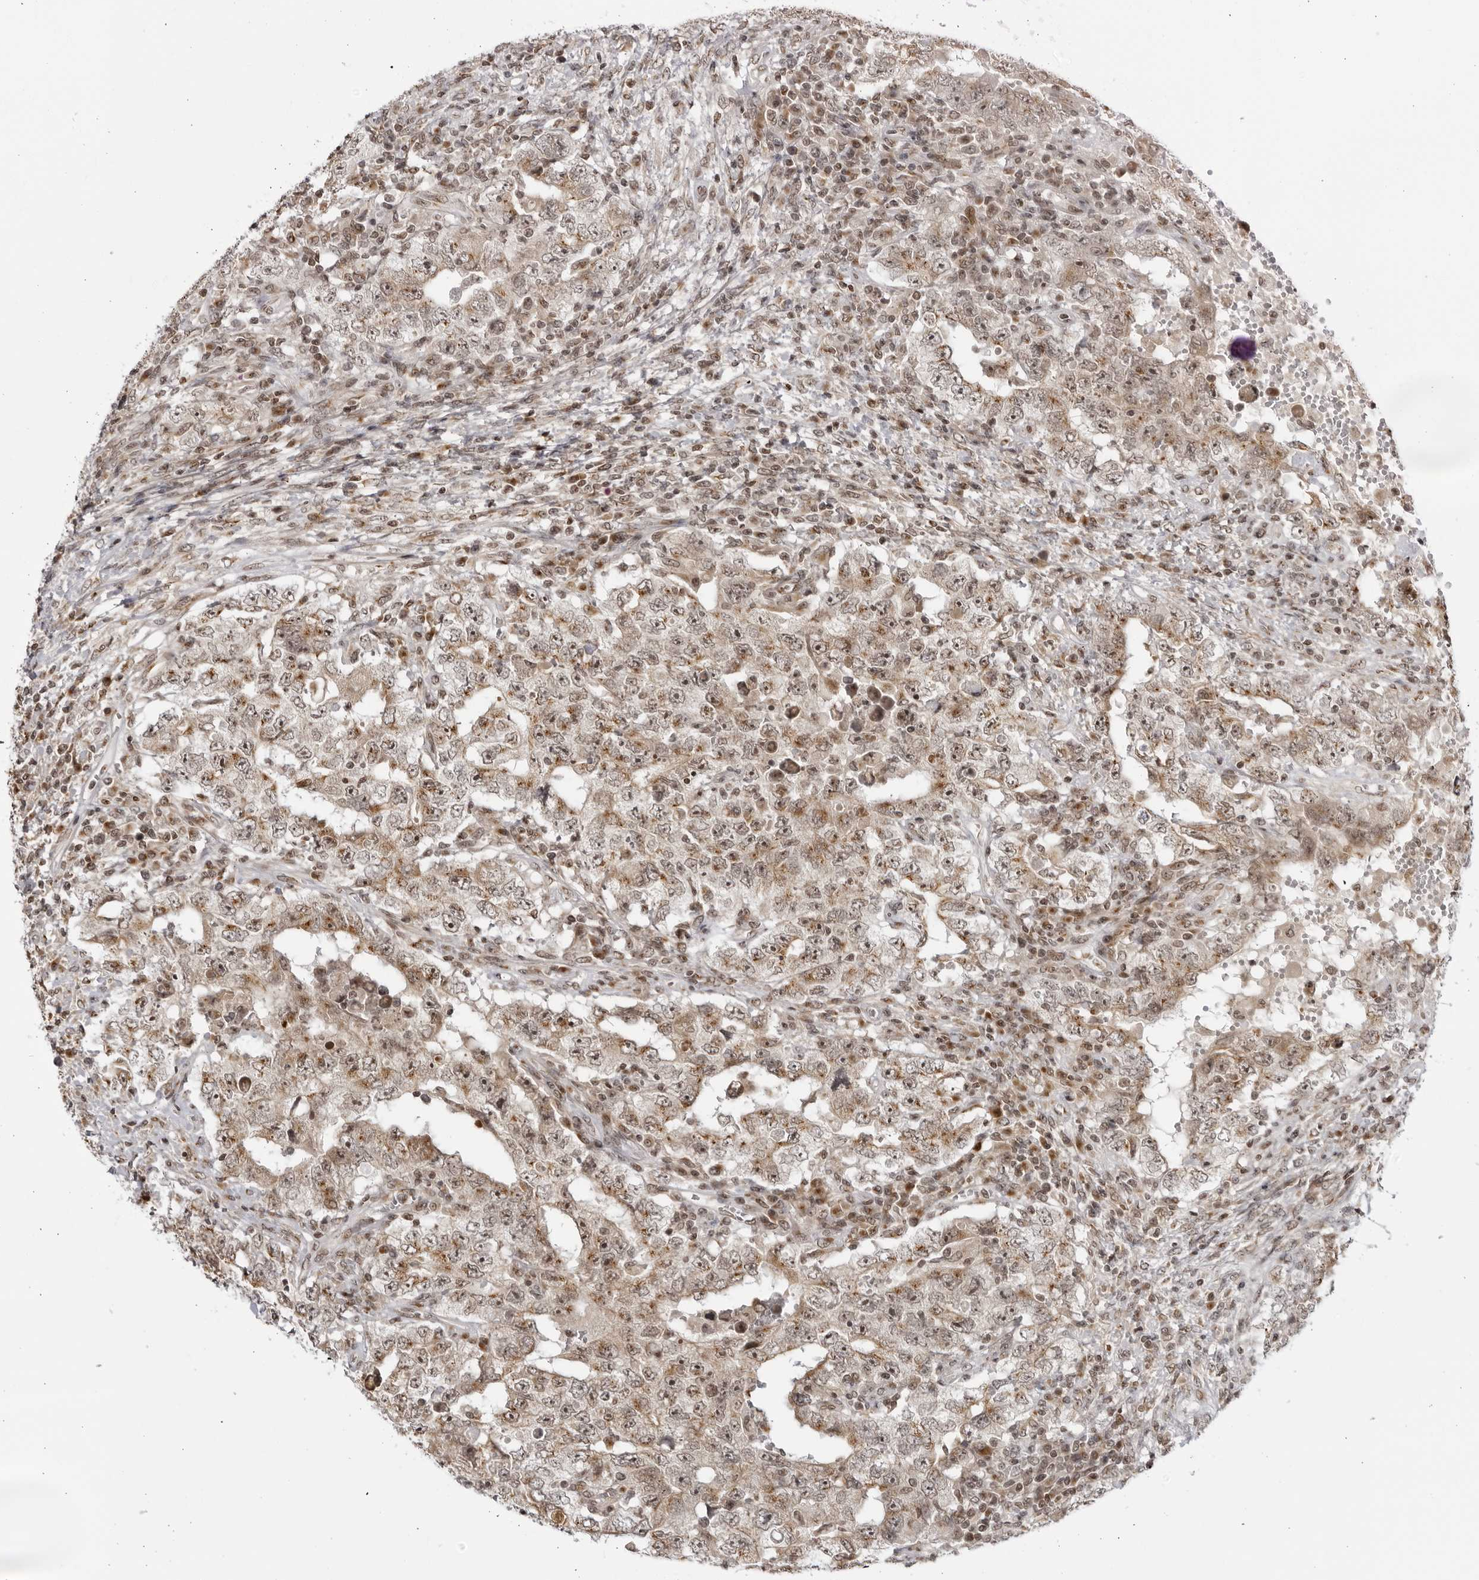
{"staining": {"intensity": "weak", "quantity": "25%-75%", "location": "cytoplasmic/membranous,nuclear"}, "tissue": "testis cancer", "cell_type": "Tumor cells", "image_type": "cancer", "snomed": [{"axis": "morphology", "description": "Carcinoma, Embryonal, NOS"}, {"axis": "topography", "description": "Testis"}], "caption": "Embryonal carcinoma (testis) was stained to show a protein in brown. There is low levels of weak cytoplasmic/membranous and nuclear expression in approximately 25%-75% of tumor cells.", "gene": "RASGEF1C", "patient": {"sex": "male", "age": 26}}